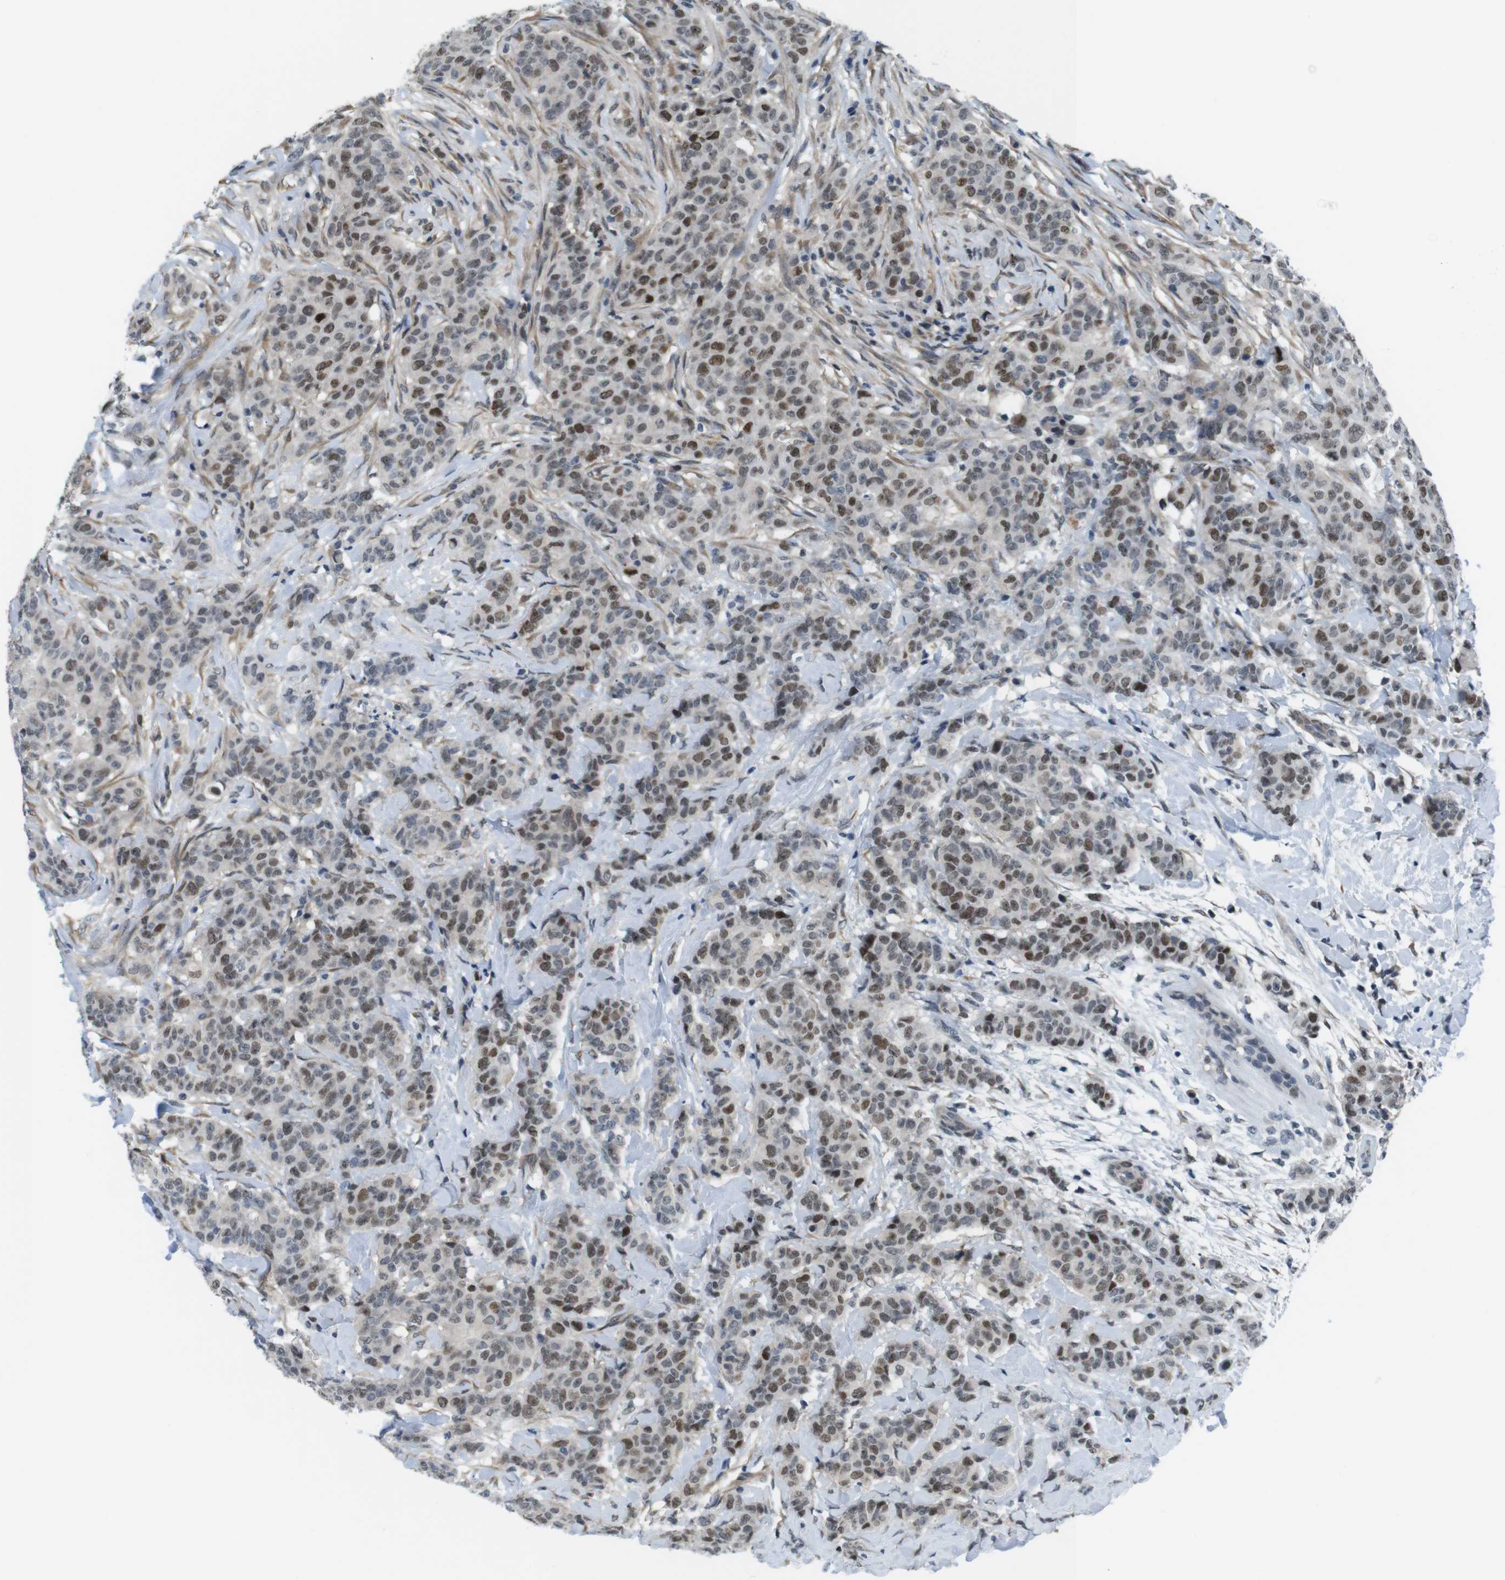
{"staining": {"intensity": "moderate", "quantity": "25%-75%", "location": "nuclear"}, "tissue": "breast cancer", "cell_type": "Tumor cells", "image_type": "cancer", "snomed": [{"axis": "morphology", "description": "Normal tissue, NOS"}, {"axis": "morphology", "description": "Duct carcinoma"}, {"axis": "topography", "description": "Breast"}], "caption": "Moderate nuclear staining is present in about 25%-75% of tumor cells in breast cancer. The staining was performed using DAB, with brown indicating positive protein expression. Nuclei are stained blue with hematoxylin.", "gene": "SMCO2", "patient": {"sex": "female", "age": 40}}